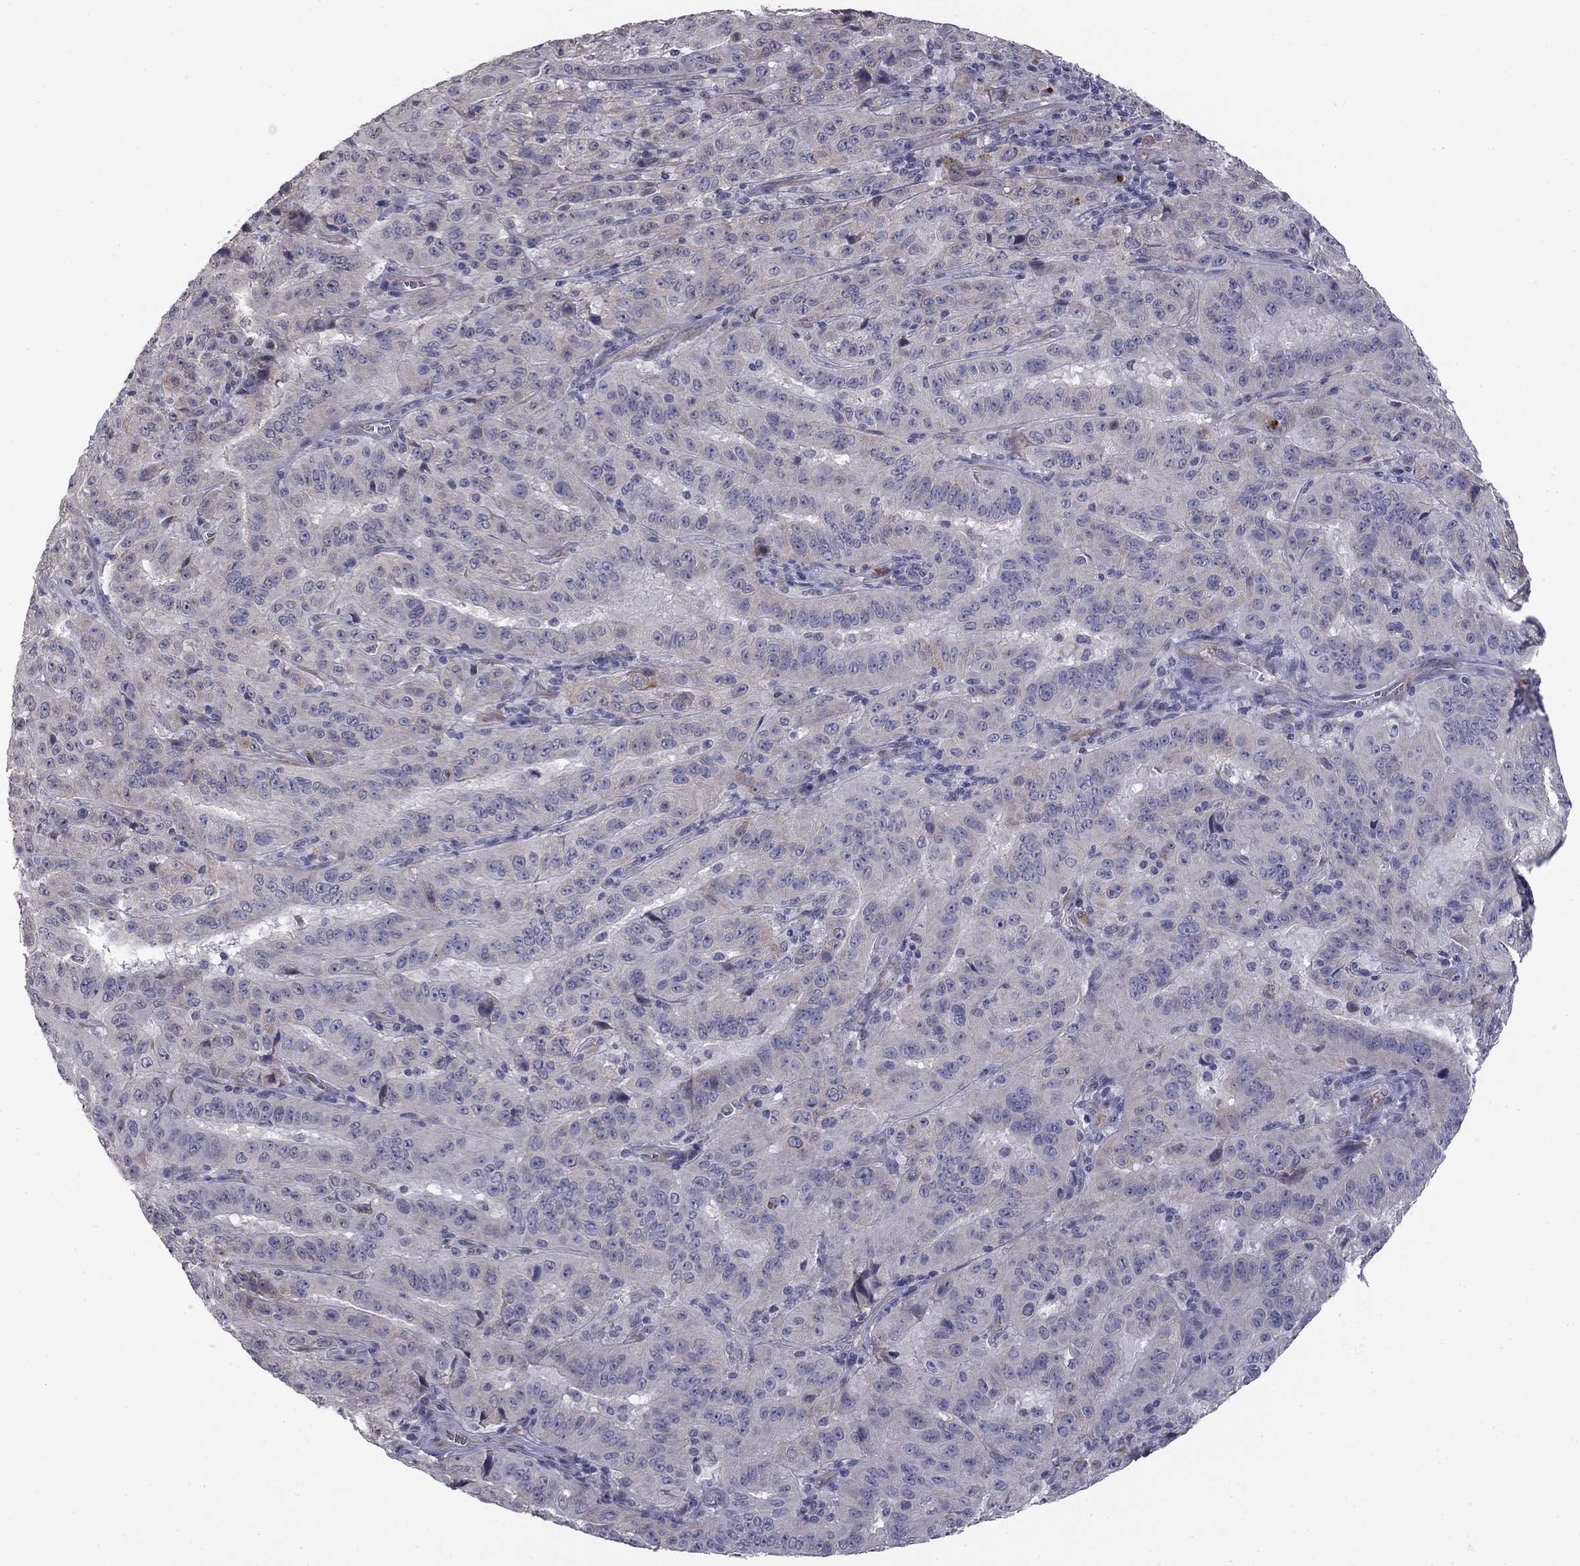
{"staining": {"intensity": "negative", "quantity": "none", "location": "none"}, "tissue": "pancreatic cancer", "cell_type": "Tumor cells", "image_type": "cancer", "snomed": [{"axis": "morphology", "description": "Adenocarcinoma, NOS"}, {"axis": "topography", "description": "Pancreas"}], "caption": "This is an immunohistochemistry photomicrograph of human pancreatic cancer (adenocarcinoma). There is no staining in tumor cells.", "gene": "PRRT2", "patient": {"sex": "male", "age": 63}}